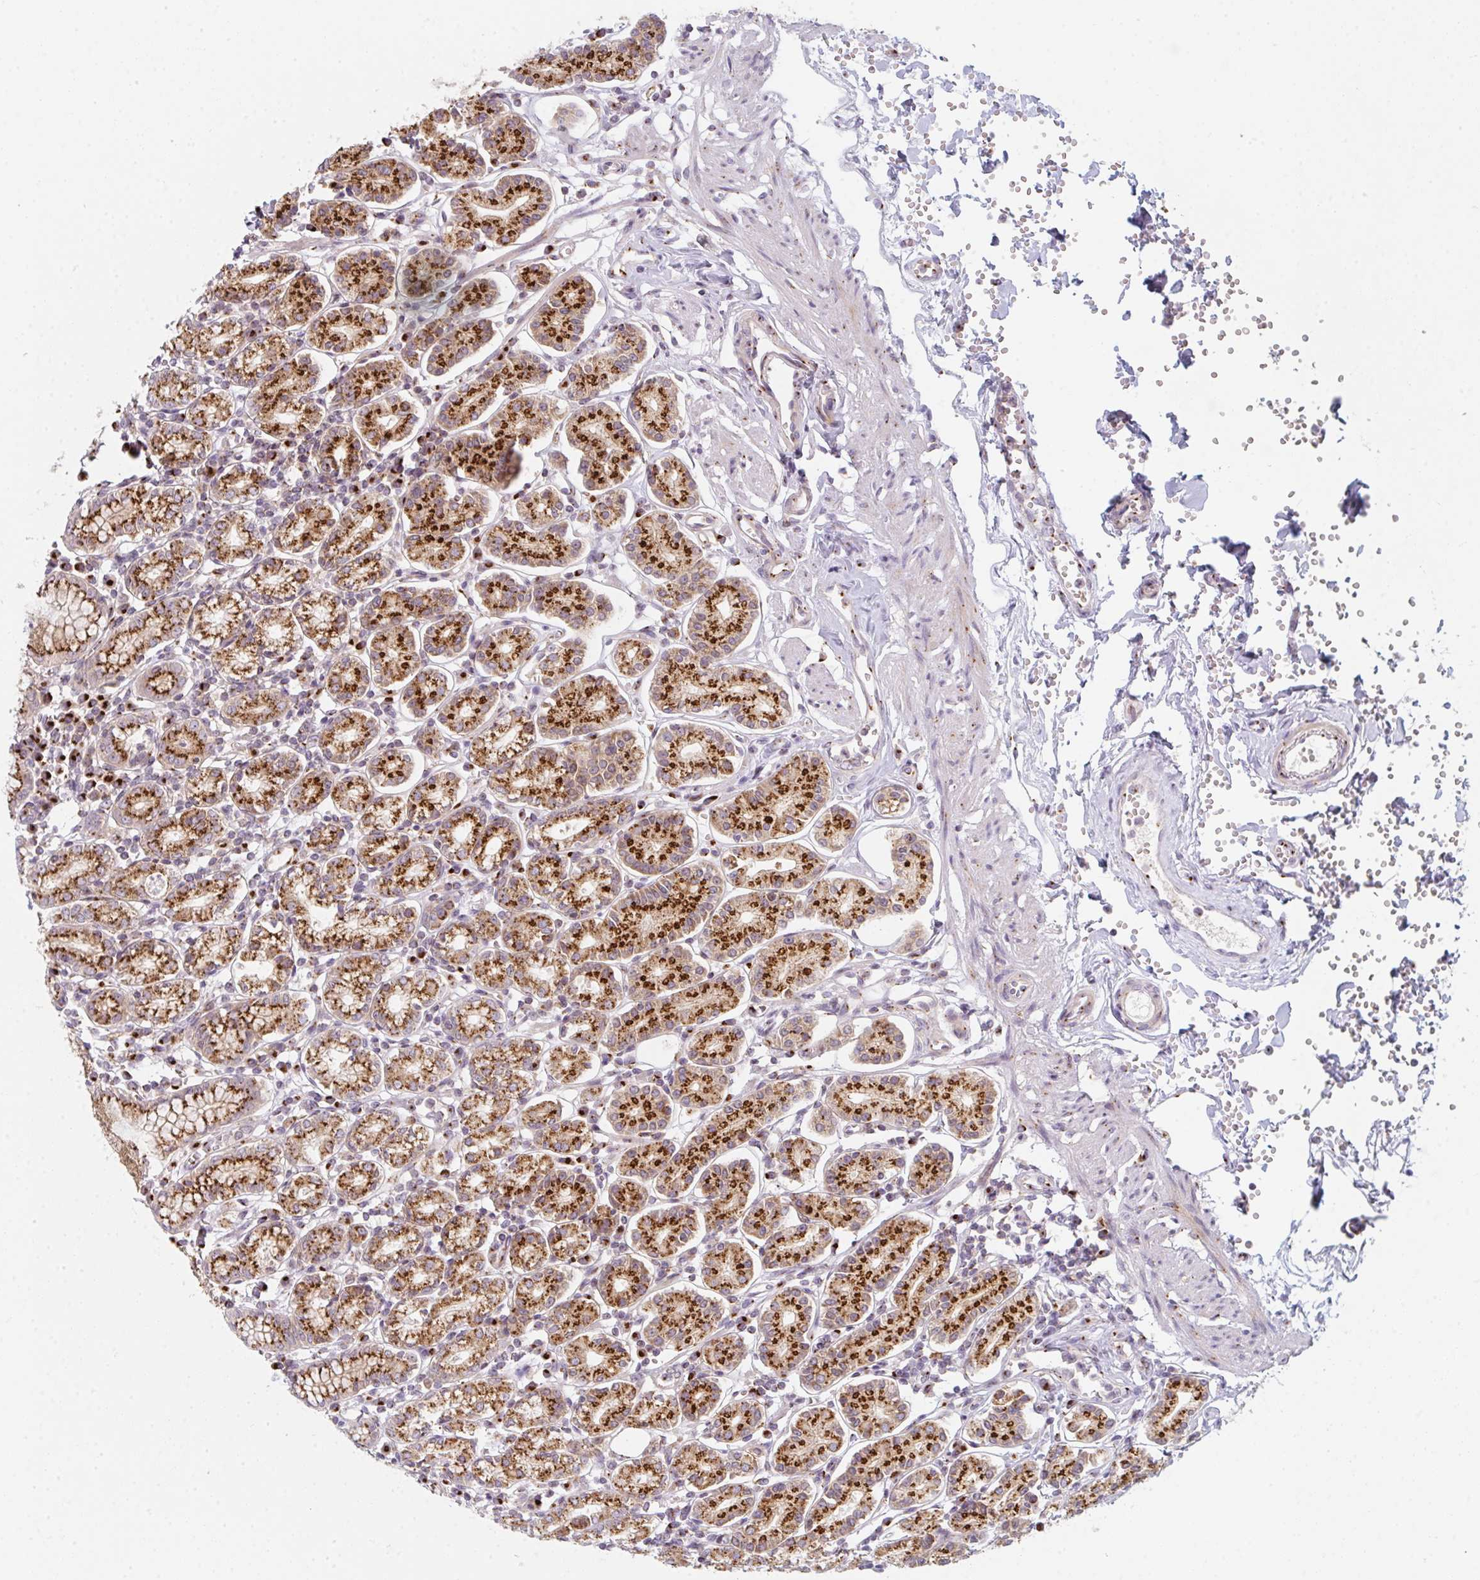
{"staining": {"intensity": "strong", "quantity": ">75%", "location": "cytoplasmic/membranous"}, "tissue": "stomach", "cell_type": "Glandular cells", "image_type": "normal", "snomed": [{"axis": "morphology", "description": "Normal tissue, NOS"}, {"axis": "topography", "description": "Stomach"}], "caption": "The image exhibits staining of normal stomach, revealing strong cytoplasmic/membranous protein positivity (brown color) within glandular cells. Nuclei are stained in blue.", "gene": "GVQW3", "patient": {"sex": "female", "age": 62}}